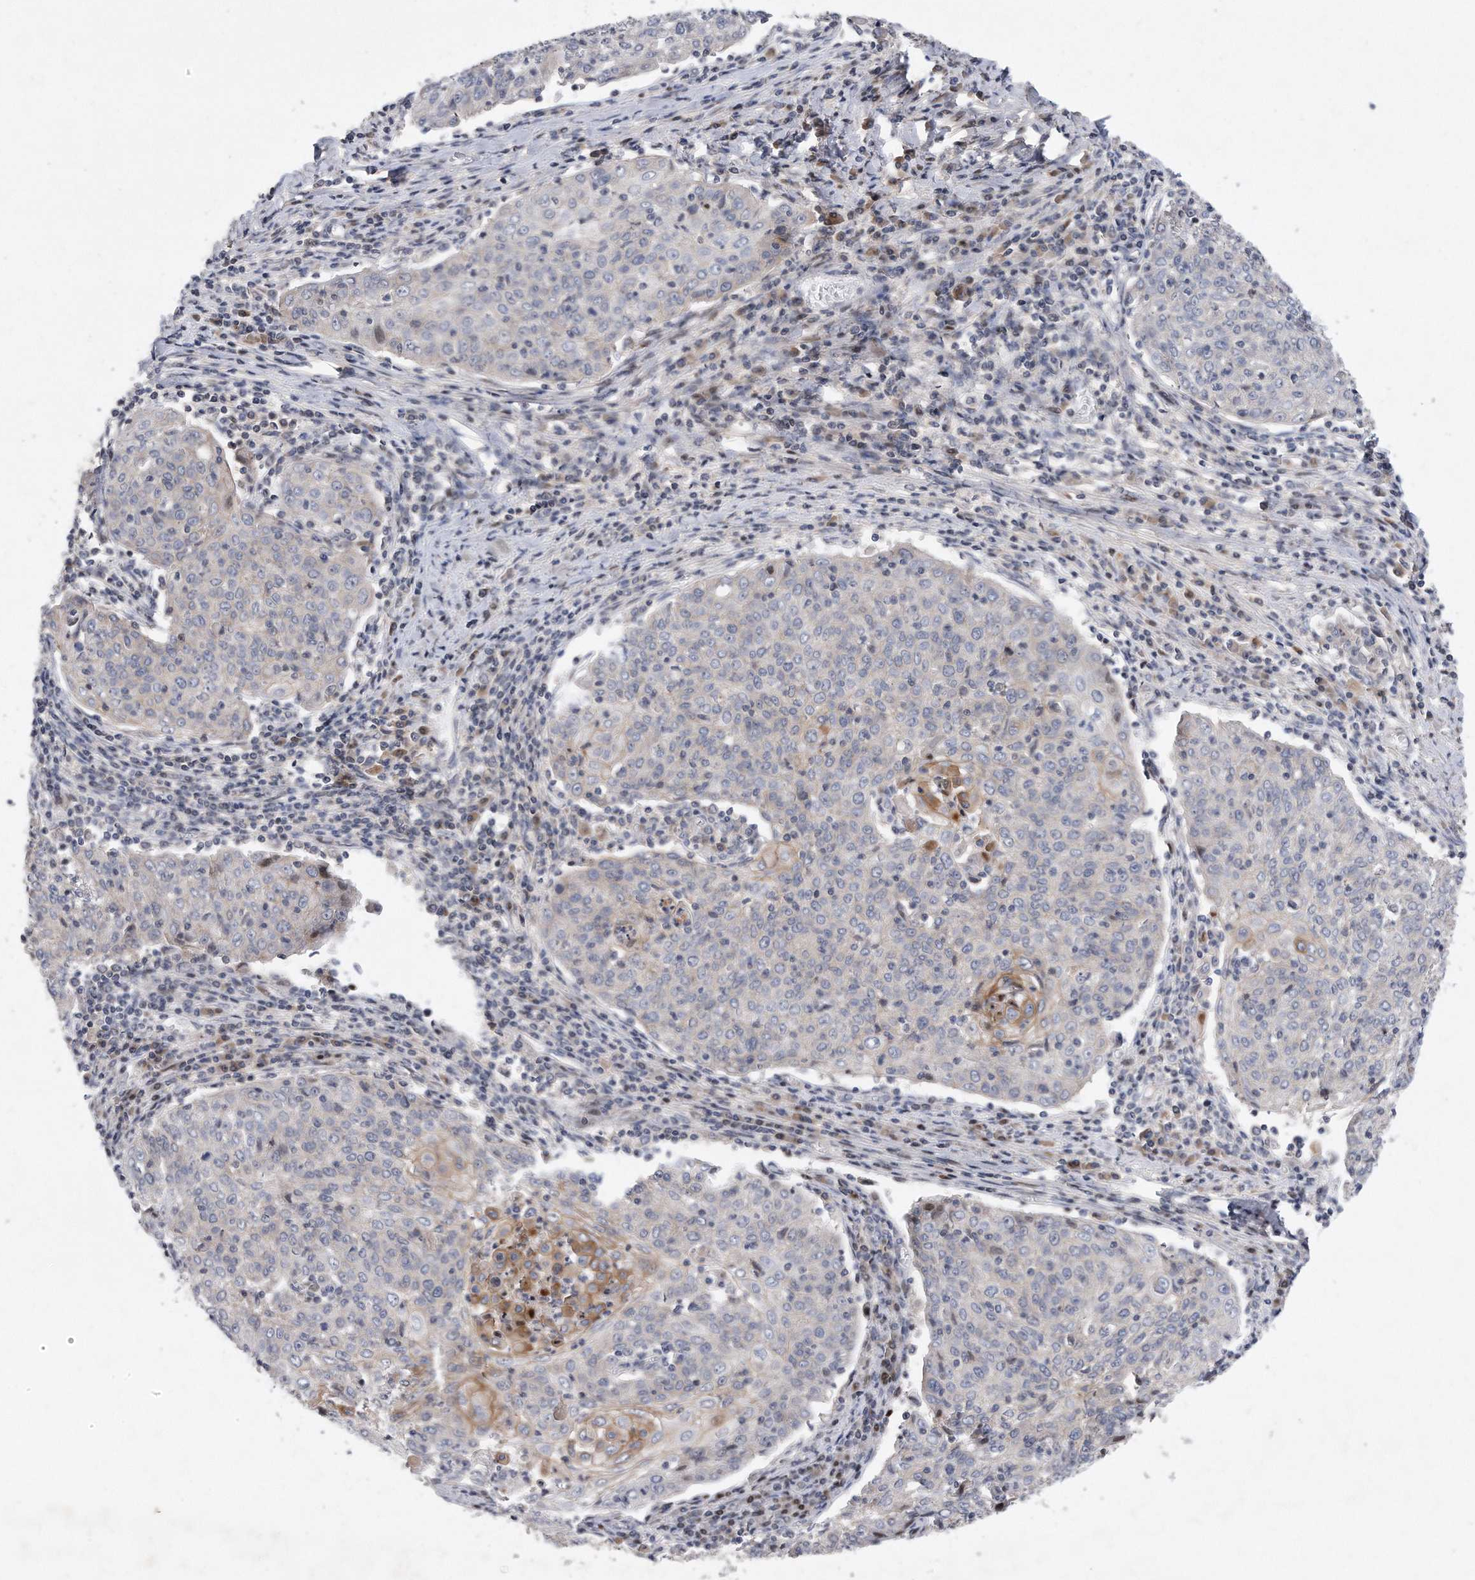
{"staining": {"intensity": "negative", "quantity": "none", "location": "none"}, "tissue": "cervical cancer", "cell_type": "Tumor cells", "image_type": "cancer", "snomed": [{"axis": "morphology", "description": "Squamous cell carcinoma, NOS"}, {"axis": "topography", "description": "Cervix"}], "caption": "High magnification brightfield microscopy of cervical squamous cell carcinoma stained with DAB (brown) and counterstained with hematoxylin (blue): tumor cells show no significant expression.", "gene": "CDH12", "patient": {"sex": "female", "age": 48}}